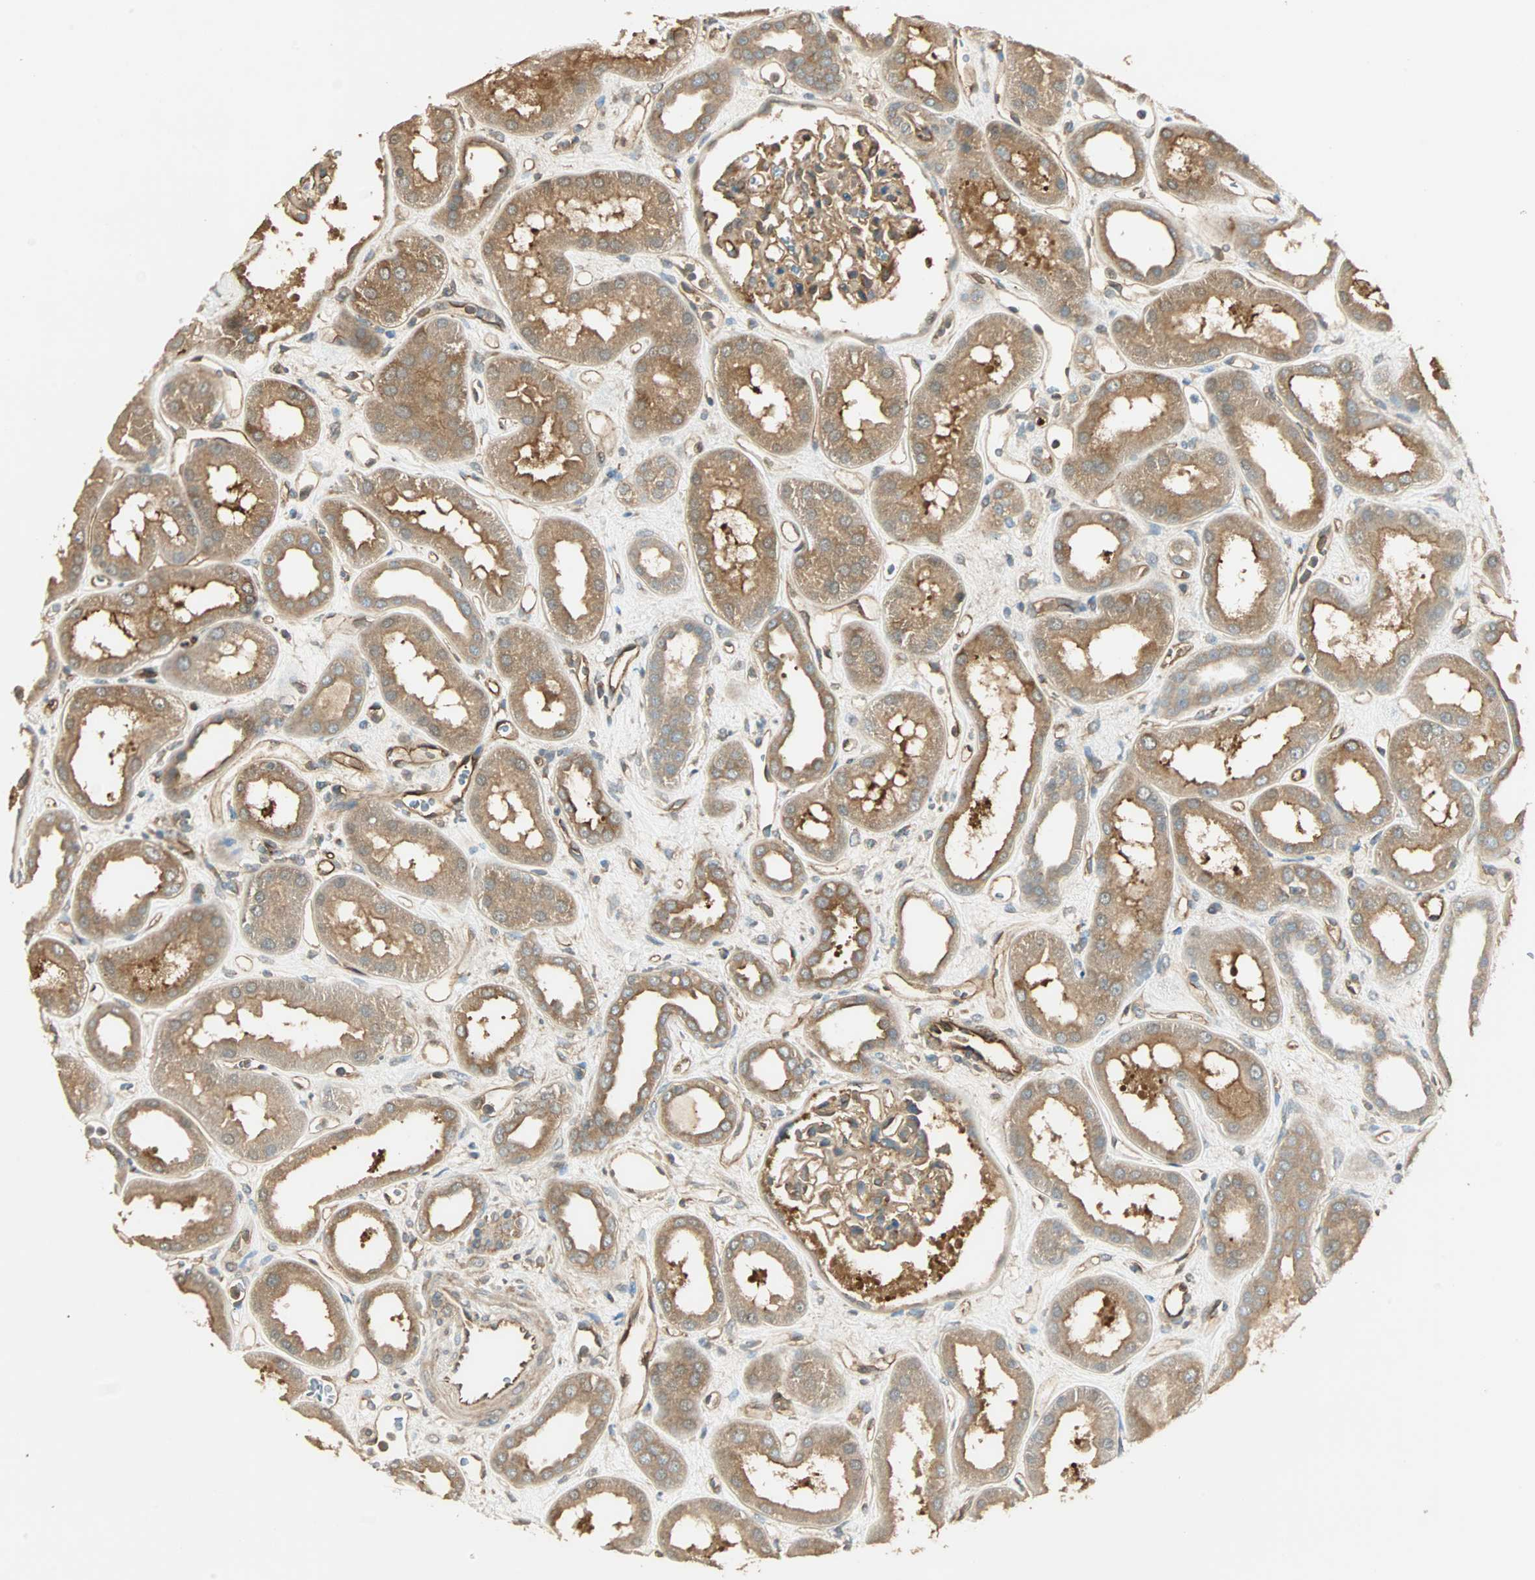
{"staining": {"intensity": "moderate", "quantity": ">75%", "location": "cytoplasmic/membranous"}, "tissue": "kidney", "cell_type": "Cells in glomeruli", "image_type": "normal", "snomed": [{"axis": "morphology", "description": "Normal tissue, NOS"}, {"axis": "topography", "description": "Kidney"}], "caption": "Immunohistochemistry staining of normal kidney, which shows medium levels of moderate cytoplasmic/membranous staining in about >75% of cells in glomeruli indicating moderate cytoplasmic/membranous protein staining. The staining was performed using DAB (3,3'-diaminobenzidine) (brown) for protein detection and nuclei were counterstained in hematoxylin (blue).", "gene": "GALK1", "patient": {"sex": "male", "age": 59}}